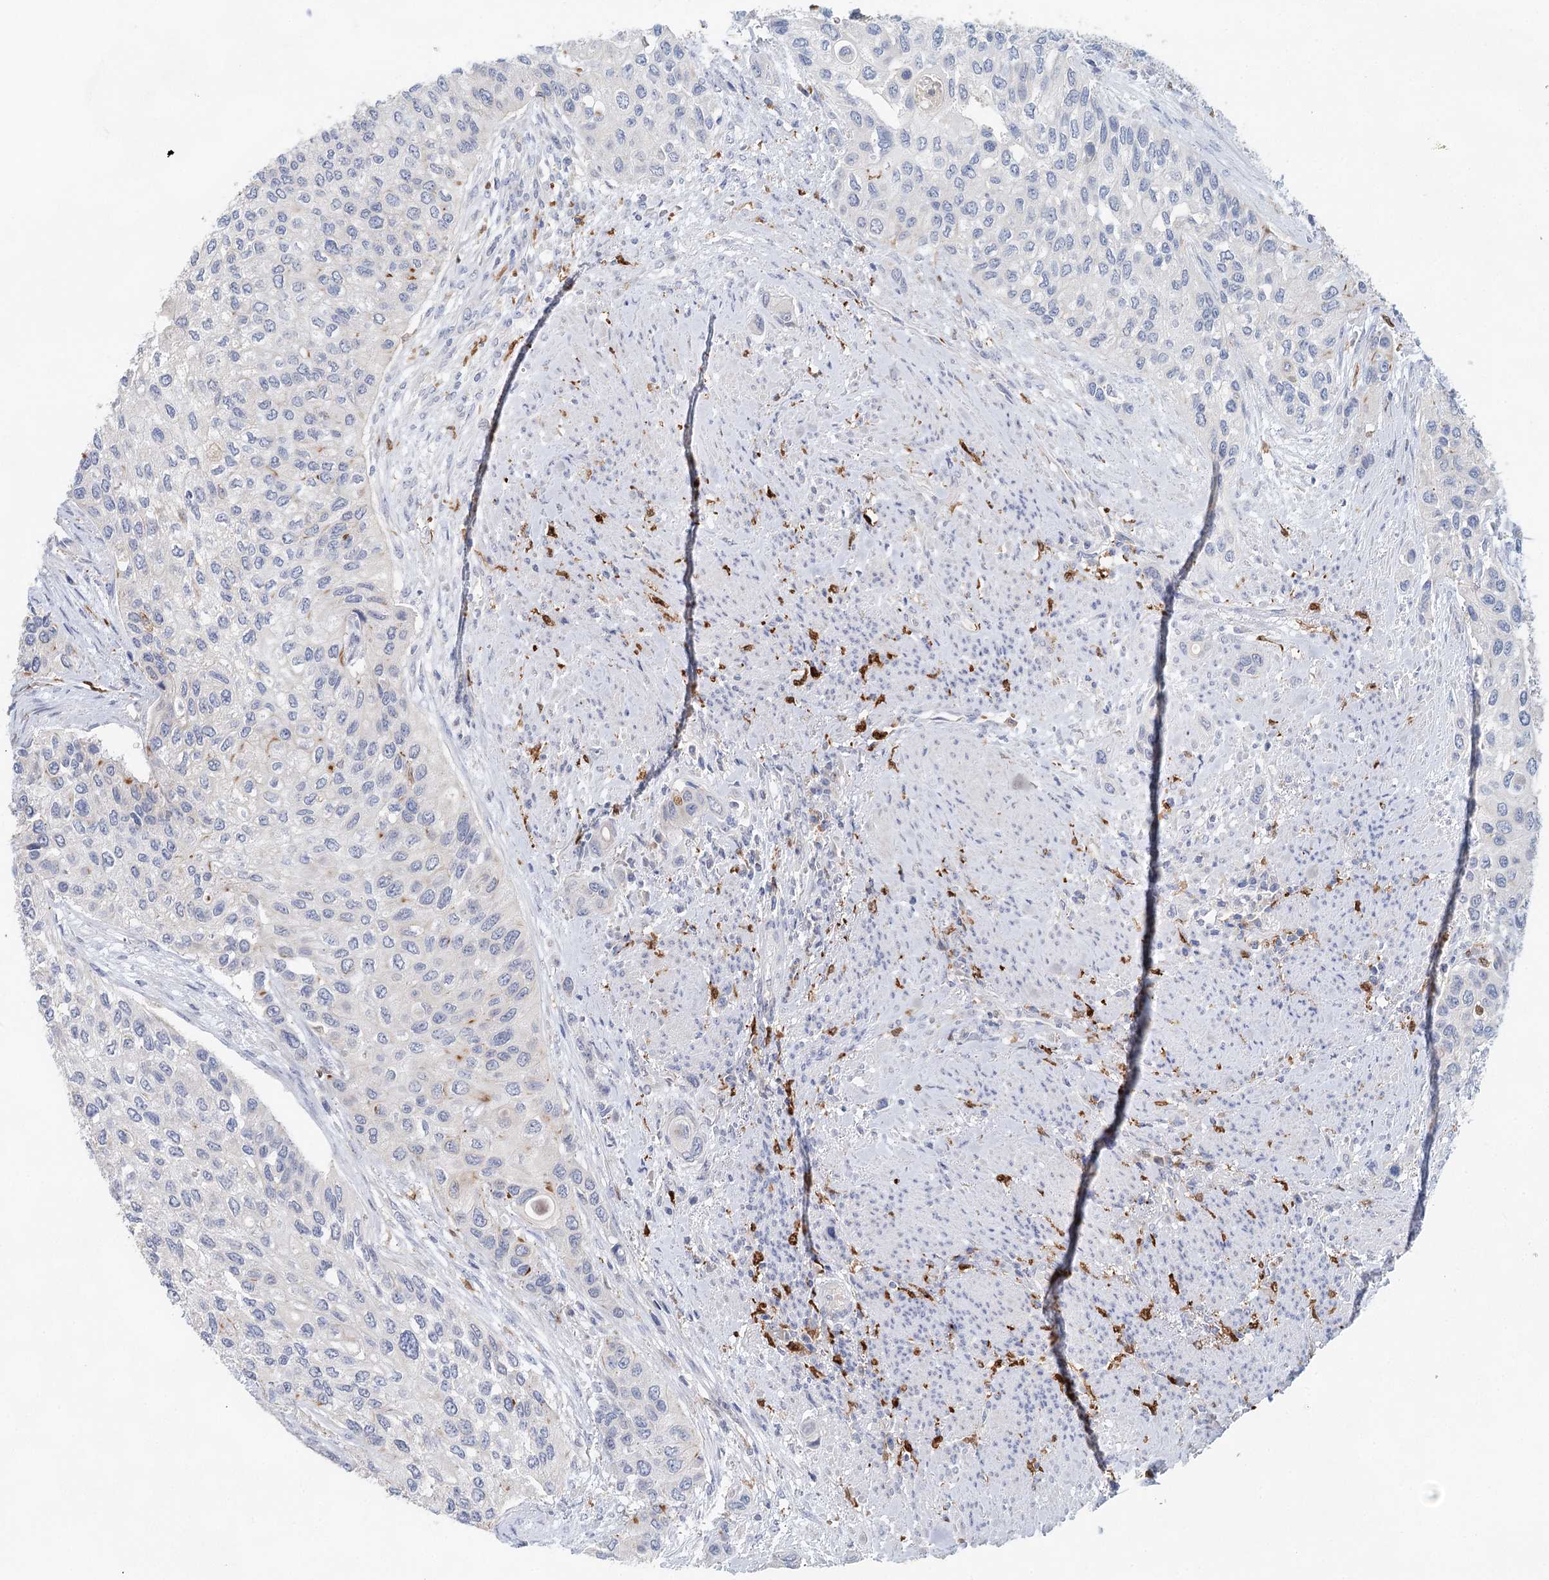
{"staining": {"intensity": "negative", "quantity": "none", "location": "none"}, "tissue": "urothelial cancer", "cell_type": "Tumor cells", "image_type": "cancer", "snomed": [{"axis": "morphology", "description": "Normal tissue, NOS"}, {"axis": "morphology", "description": "Urothelial carcinoma, High grade"}, {"axis": "topography", "description": "Vascular tissue"}, {"axis": "topography", "description": "Urinary bladder"}], "caption": "This is an immunohistochemistry (IHC) histopathology image of human urothelial cancer. There is no positivity in tumor cells.", "gene": "SLC19A3", "patient": {"sex": "female", "age": 56}}